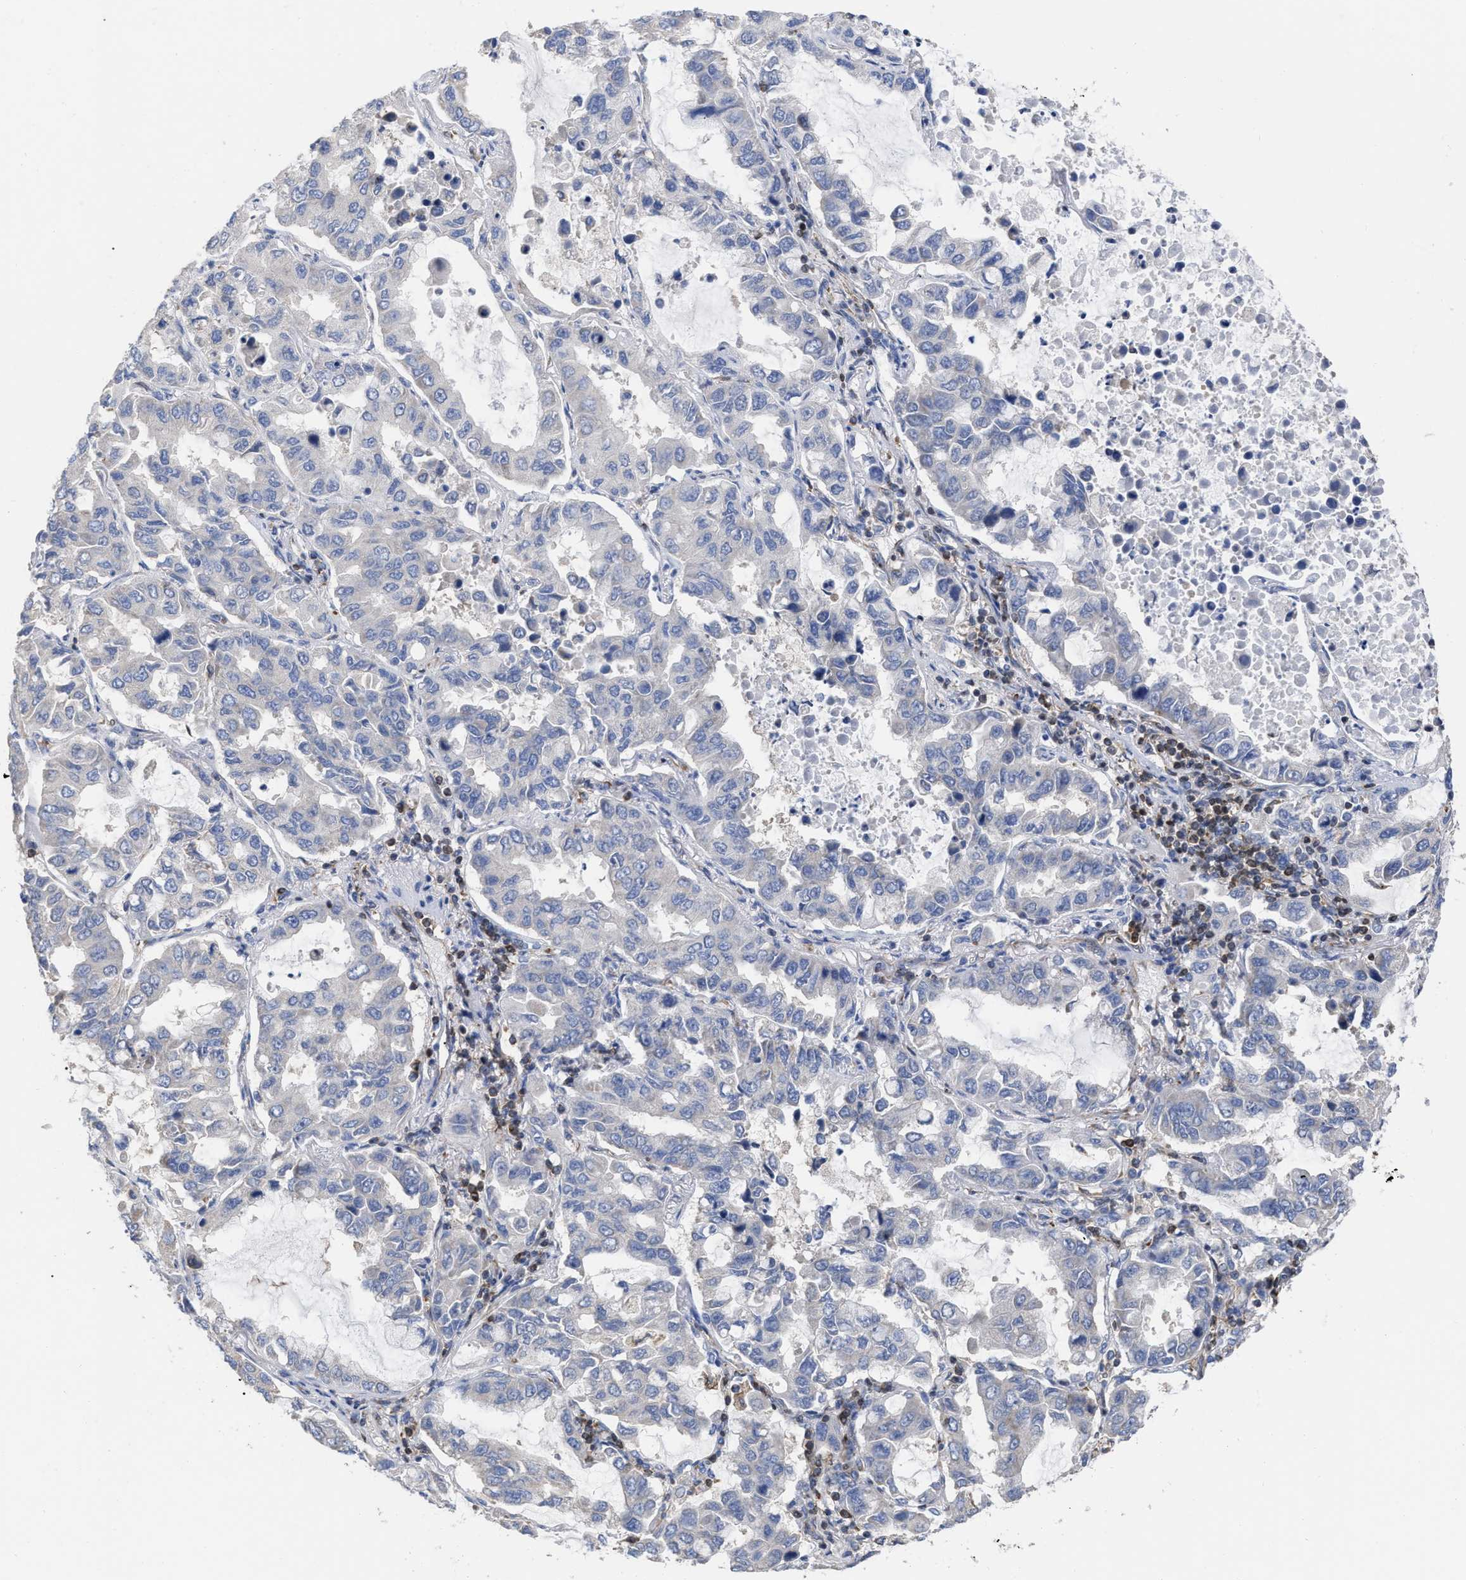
{"staining": {"intensity": "negative", "quantity": "none", "location": "none"}, "tissue": "lung cancer", "cell_type": "Tumor cells", "image_type": "cancer", "snomed": [{"axis": "morphology", "description": "Adenocarcinoma, NOS"}, {"axis": "topography", "description": "Lung"}], "caption": "Protein analysis of adenocarcinoma (lung) reveals no significant positivity in tumor cells. (Brightfield microscopy of DAB (3,3'-diaminobenzidine) immunohistochemistry at high magnification).", "gene": "GIMAP4", "patient": {"sex": "male", "age": 64}}